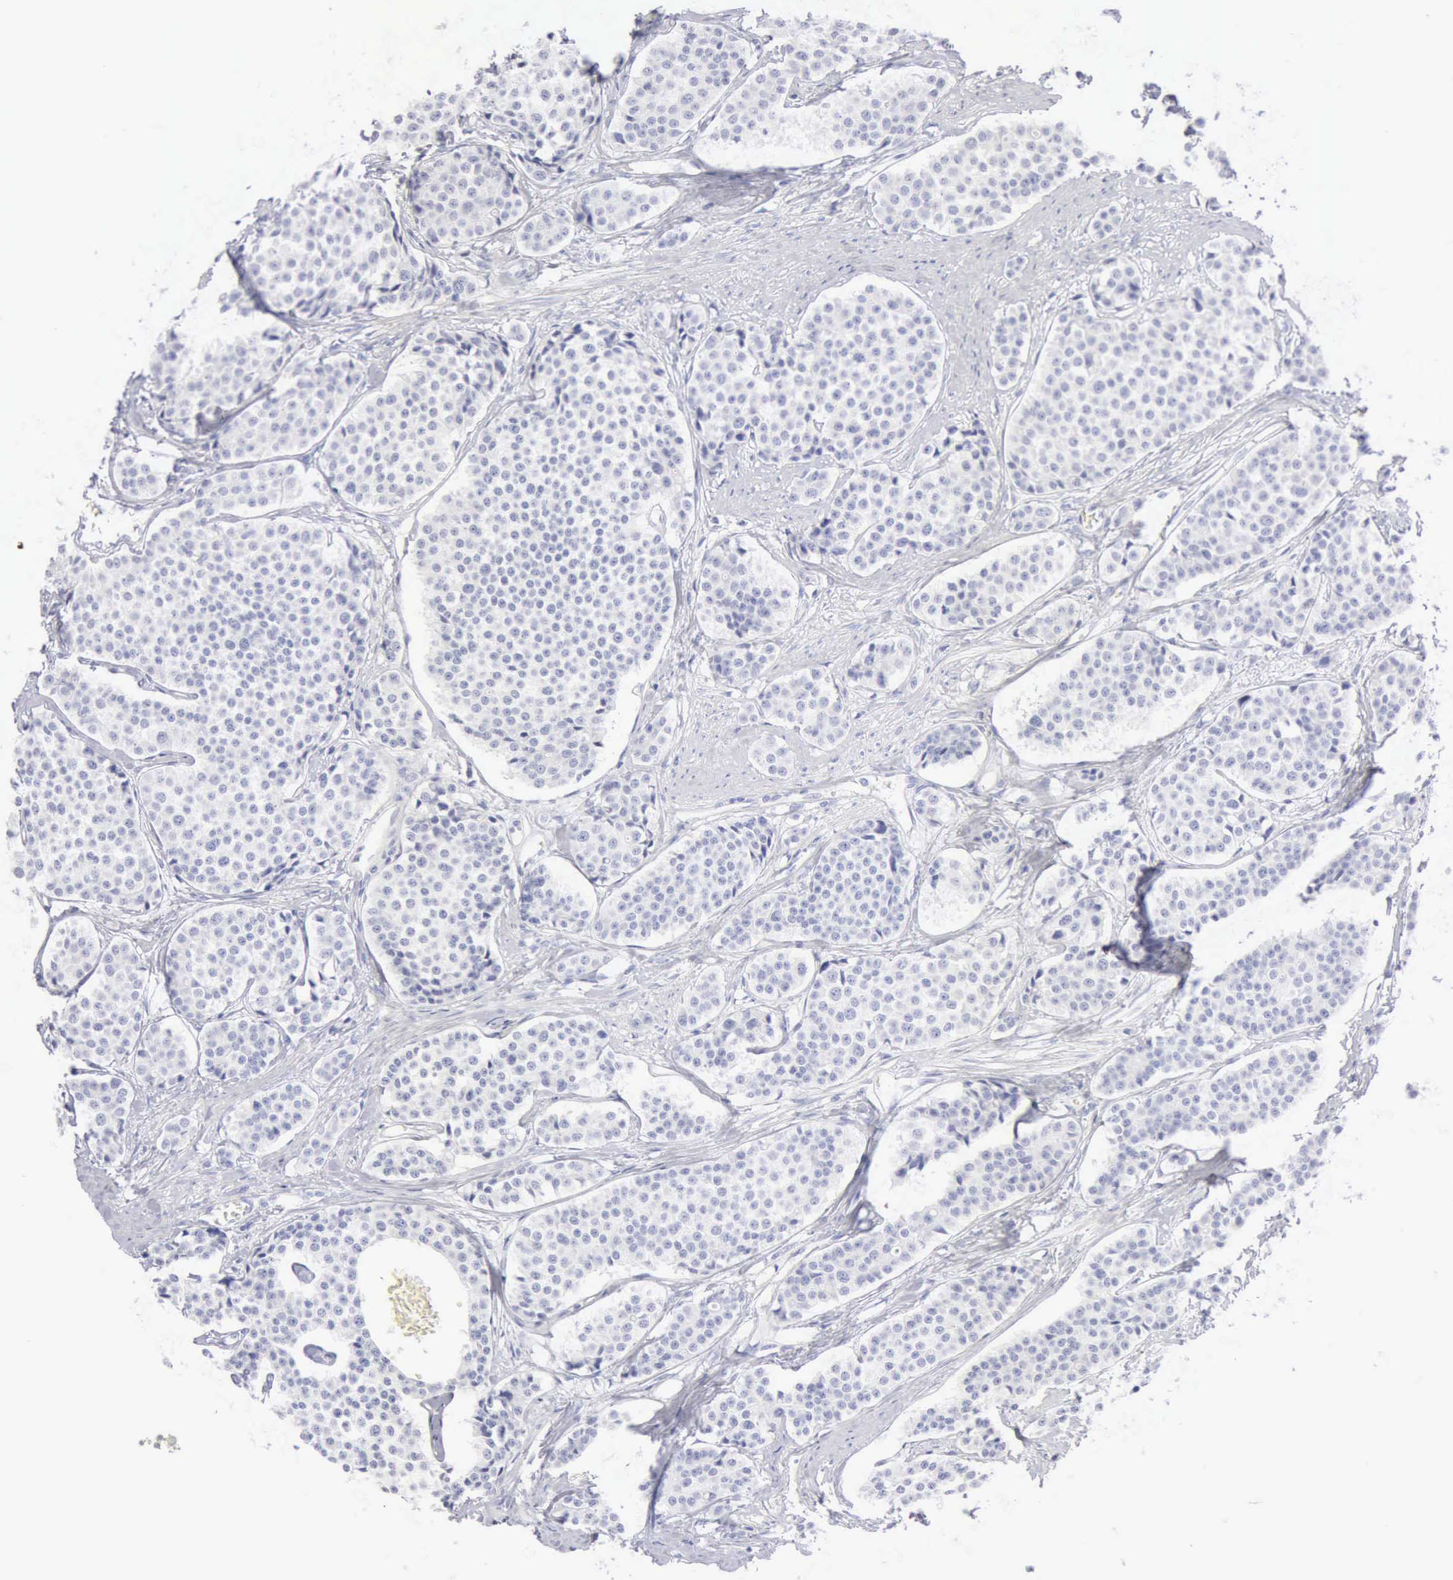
{"staining": {"intensity": "negative", "quantity": "none", "location": "none"}, "tissue": "carcinoid", "cell_type": "Tumor cells", "image_type": "cancer", "snomed": [{"axis": "morphology", "description": "Carcinoid, malignant, NOS"}, {"axis": "topography", "description": "Small intestine"}], "caption": "Tumor cells are negative for brown protein staining in carcinoid (malignant). Brightfield microscopy of immunohistochemistry (IHC) stained with DAB (brown) and hematoxylin (blue), captured at high magnification.", "gene": "KRT5", "patient": {"sex": "male", "age": 60}}